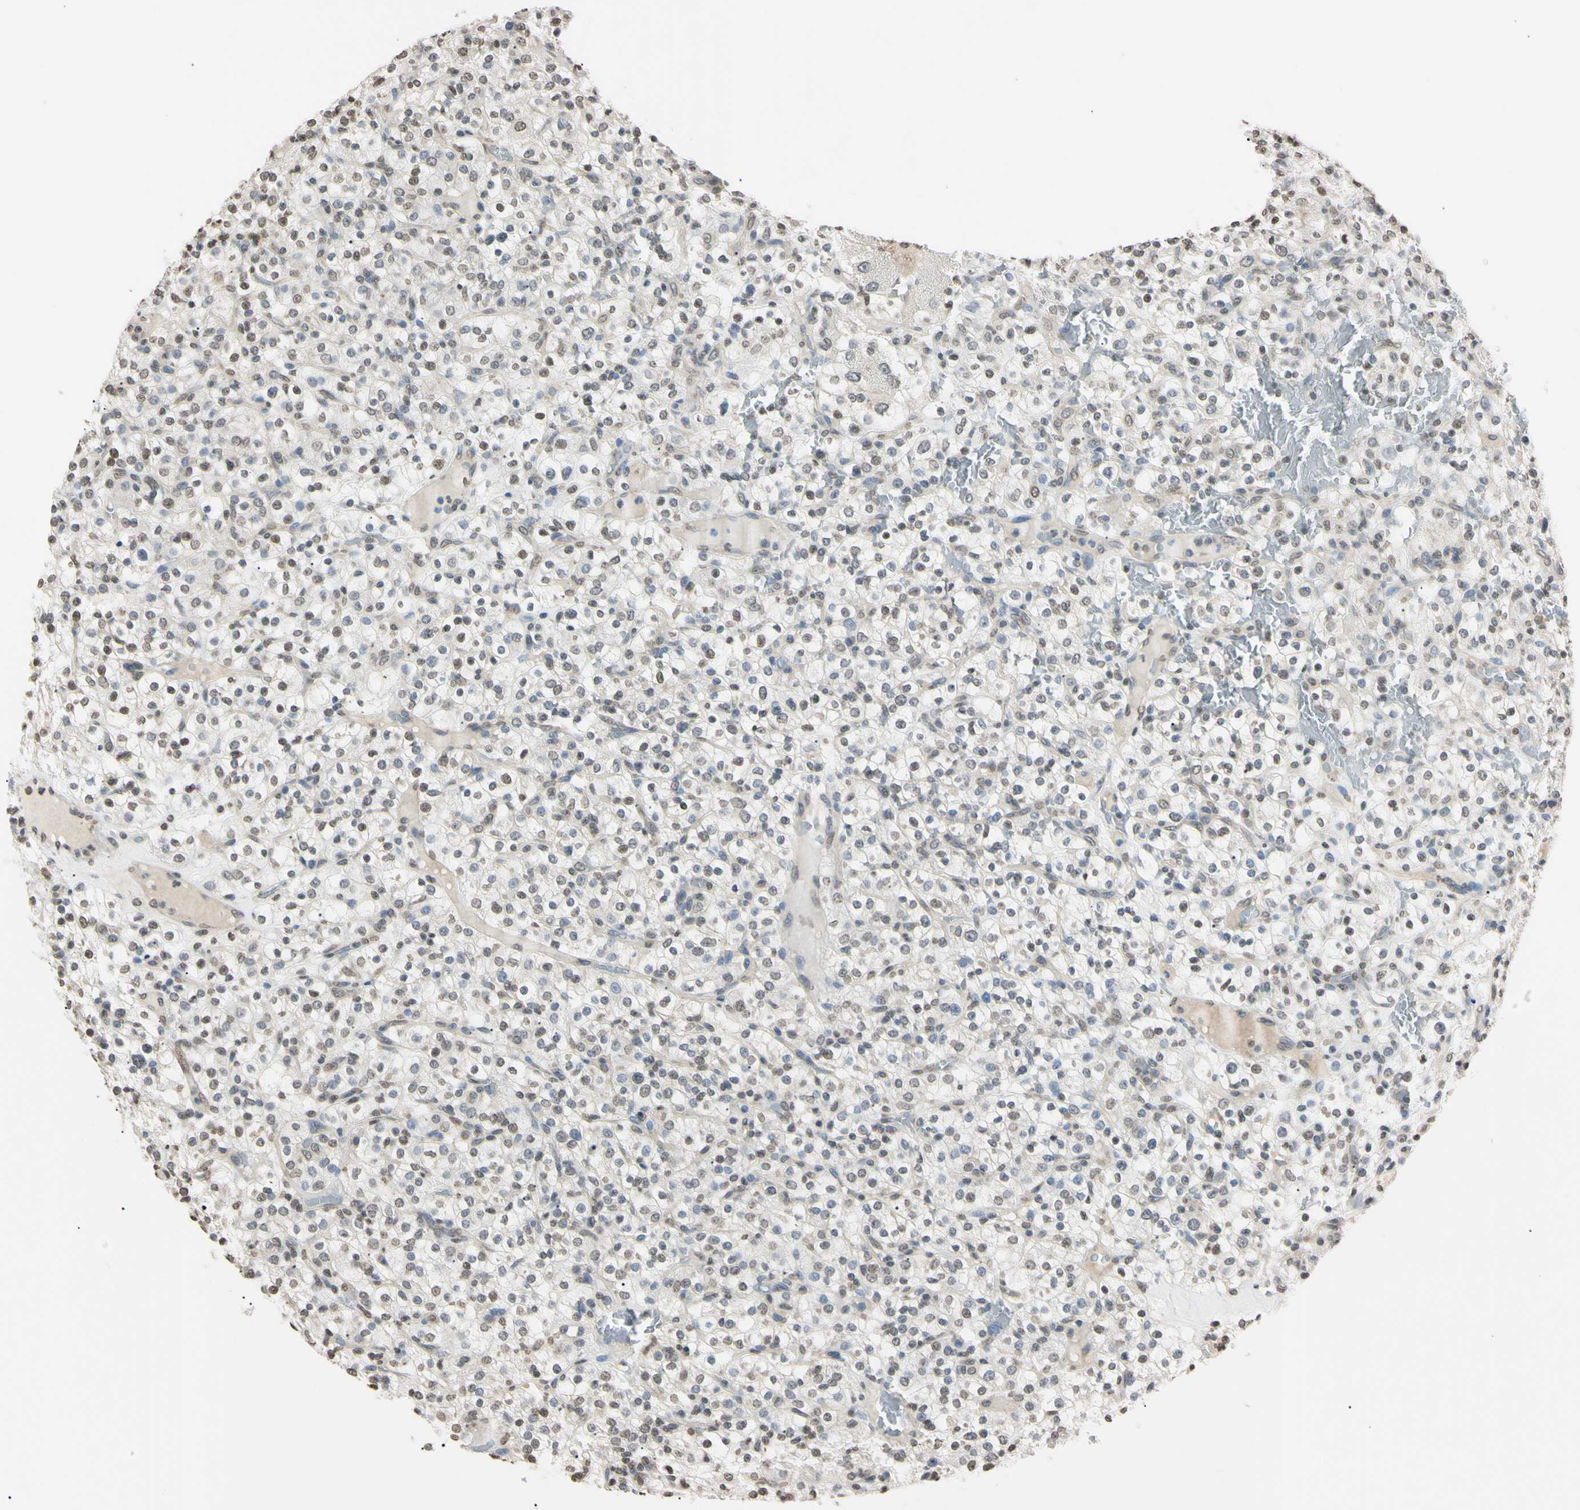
{"staining": {"intensity": "weak", "quantity": "25%-75%", "location": "nuclear"}, "tissue": "renal cancer", "cell_type": "Tumor cells", "image_type": "cancer", "snomed": [{"axis": "morphology", "description": "Normal tissue, NOS"}, {"axis": "morphology", "description": "Adenocarcinoma, NOS"}, {"axis": "topography", "description": "Kidney"}], "caption": "Renal cancer (adenocarcinoma) stained for a protein exhibits weak nuclear positivity in tumor cells.", "gene": "CDC45", "patient": {"sex": "female", "age": 72}}